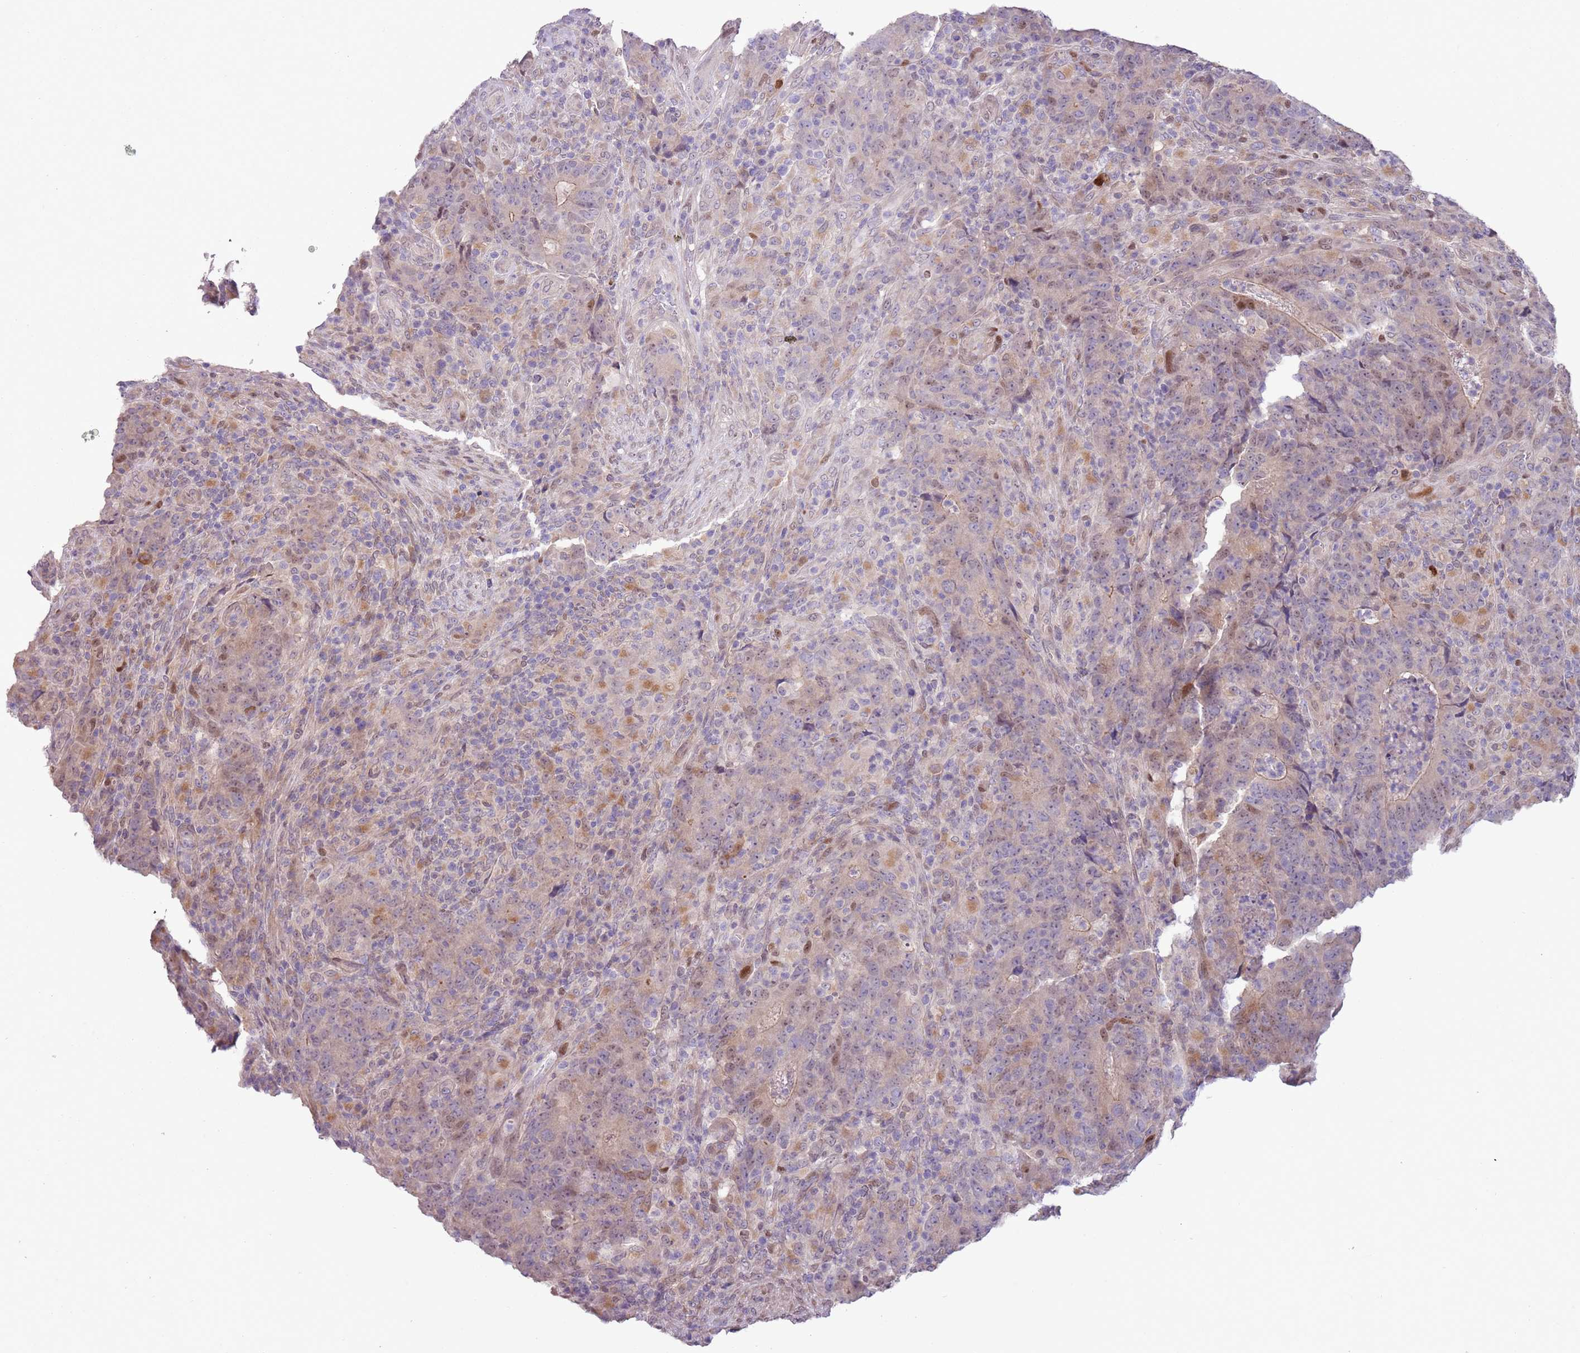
{"staining": {"intensity": "weak", "quantity": "<25%", "location": "cytoplasmic/membranous,nuclear"}, "tissue": "colorectal cancer", "cell_type": "Tumor cells", "image_type": "cancer", "snomed": [{"axis": "morphology", "description": "Adenocarcinoma, NOS"}, {"axis": "topography", "description": "Colon"}], "caption": "Immunohistochemistry histopathology image of neoplastic tissue: human colorectal cancer stained with DAB demonstrates no significant protein staining in tumor cells.", "gene": "CCND2", "patient": {"sex": "female", "age": 75}}